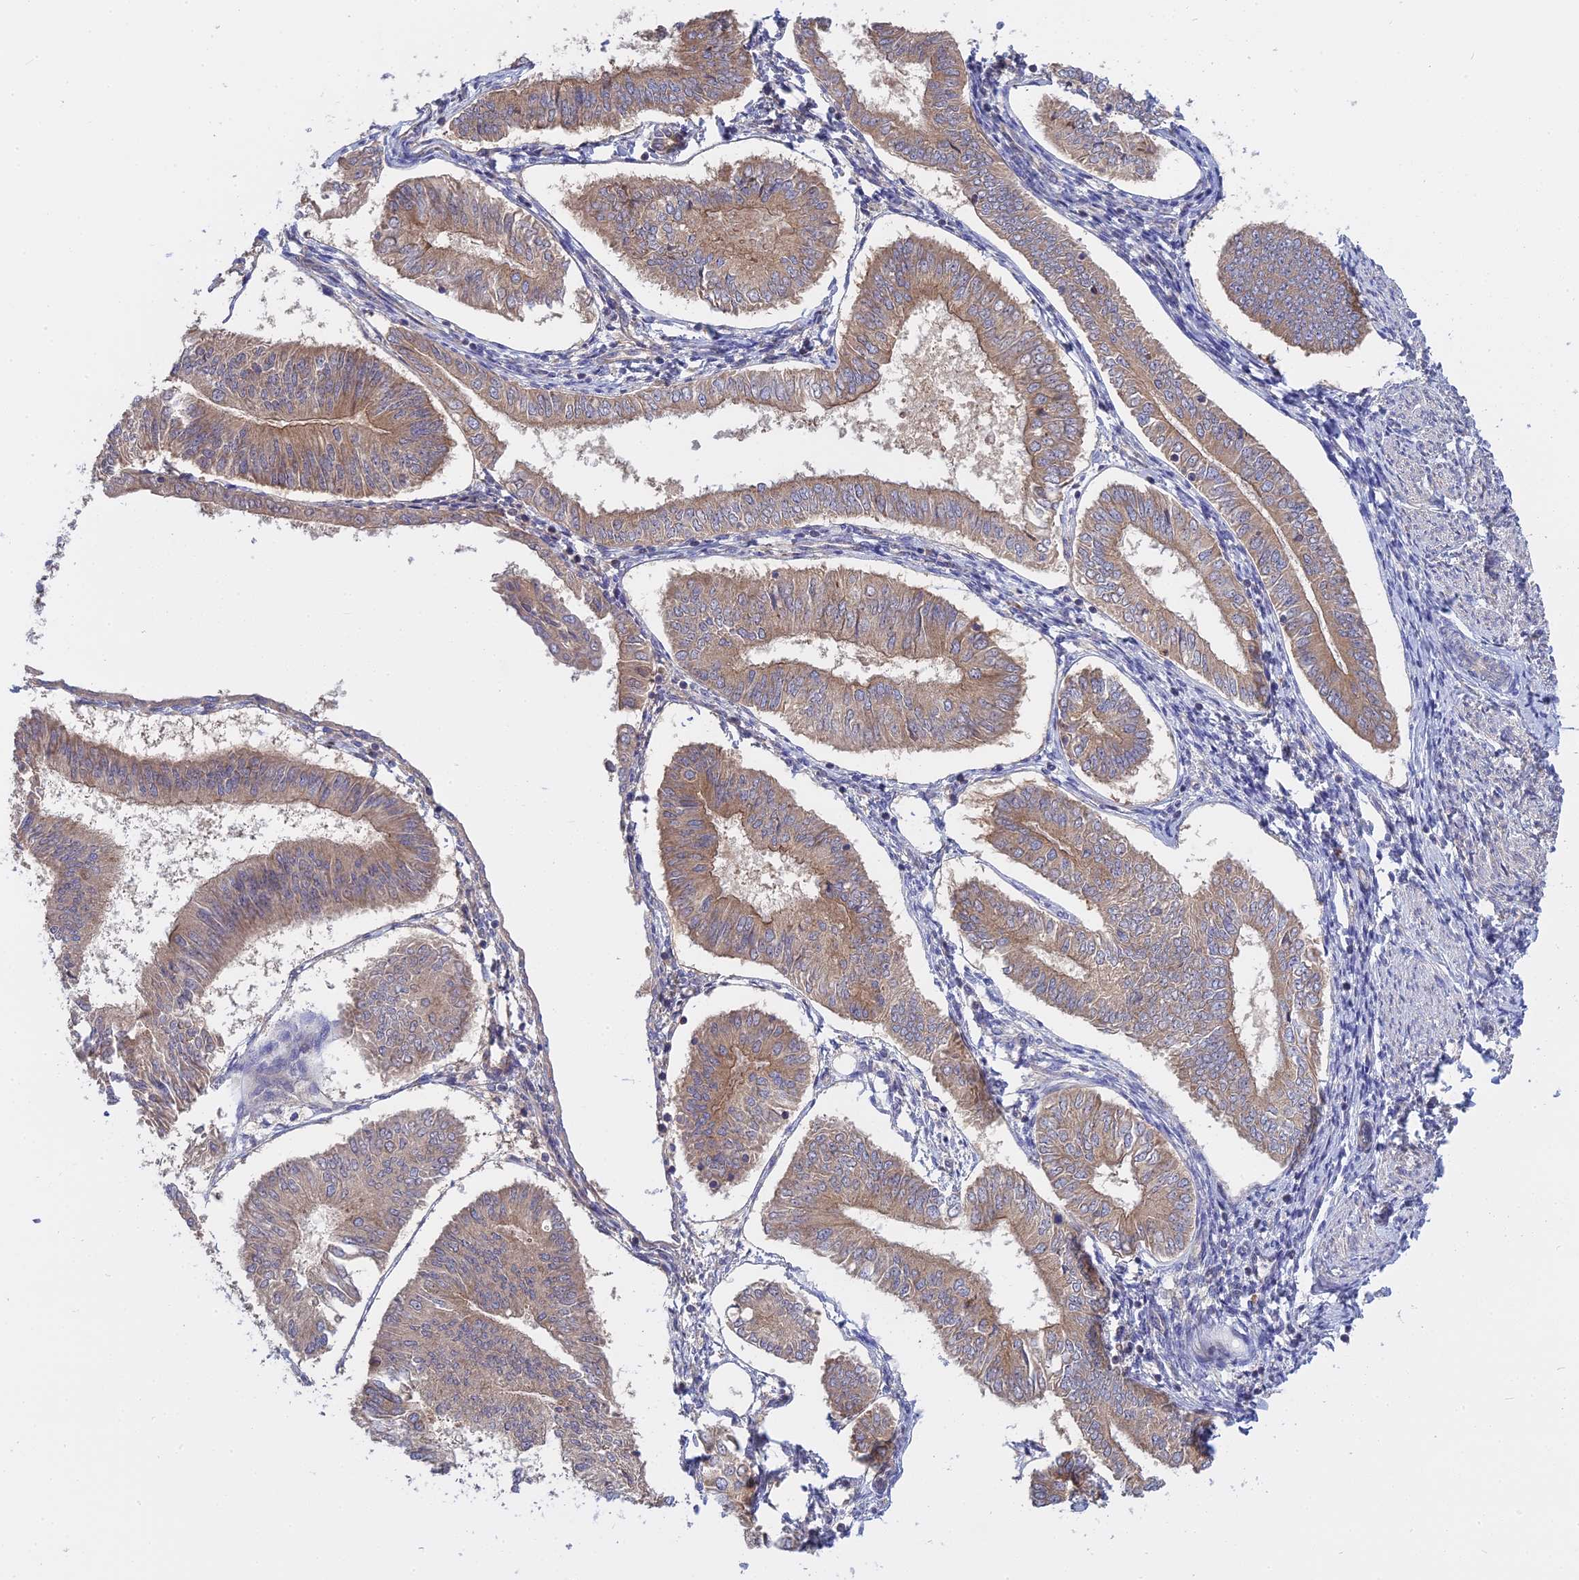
{"staining": {"intensity": "moderate", "quantity": ">75%", "location": "cytoplasmic/membranous"}, "tissue": "endometrial cancer", "cell_type": "Tumor cells", "image_type": "cancer", "snomed": [{"axis": "morphology", "description": "Adenocarcinoma, NOS"}, {"axis": "topography", "description": "Endometrium"}], "caption": "Brown immunohistochemical staining in human endometrial adenocarcinoma shows moderate cytoplasmic/membranous staining in approximately >75% of tumor cells.", "gene": "IL21R", "patient": {"sex": "female", "age": 58}}